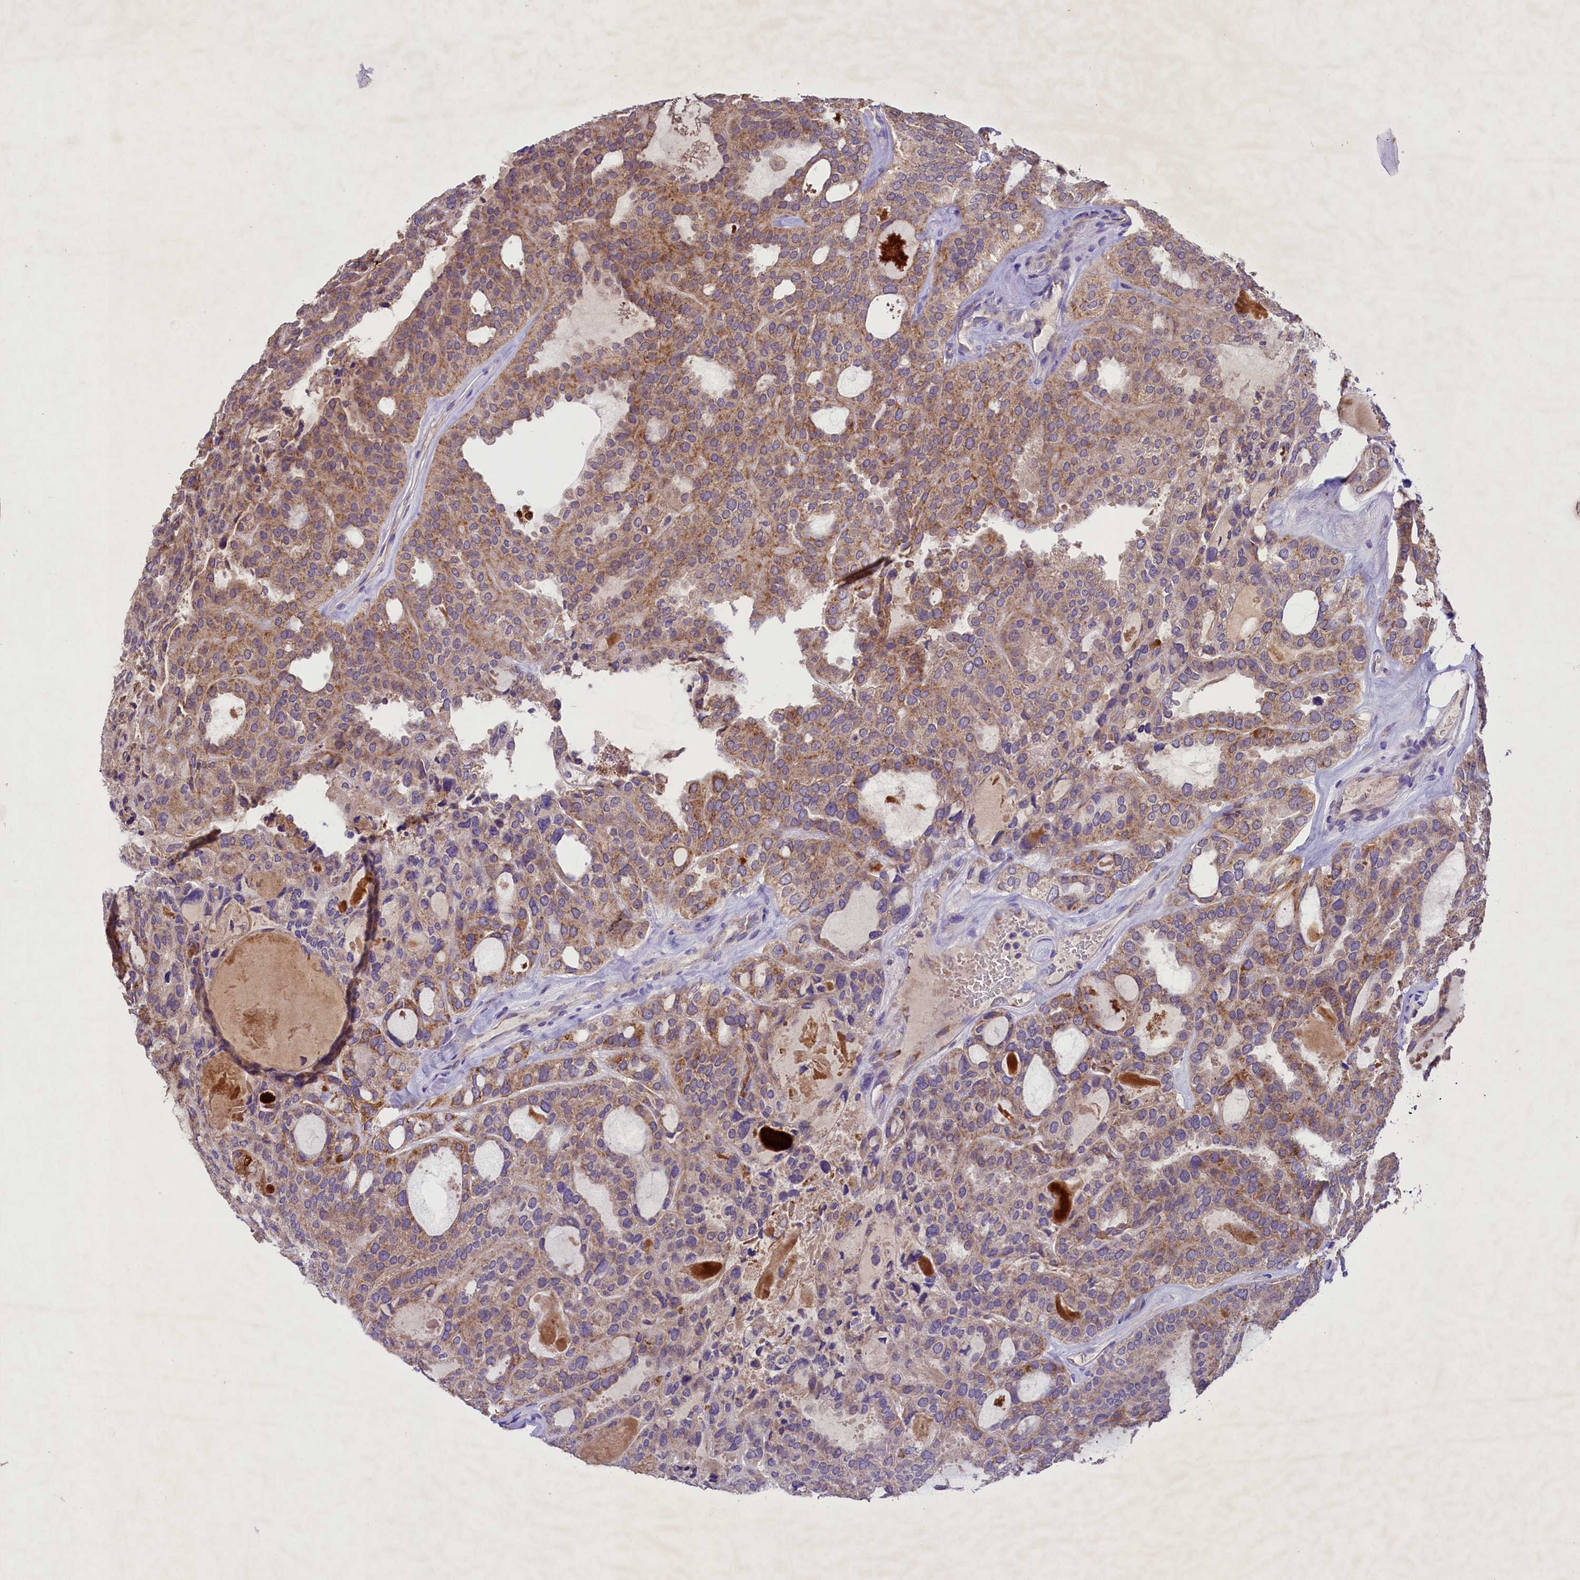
{"staining": {"intensity": "moderate", "quantity": ">75%", "location": "cytoplasmic/membranous"}, "tissue": "thyroid cancer", "cell_type": "Tumor cells", "image_type": "cancer", "snomed": [{"axis": "morphology", "description": "Follicular adenoma carcinoma, NOS"}, {"axis": "topography", "description": "Thyroid gland"}], "caption": "Moderate cytoplasmic/membranous protein expression is appreciated in about >75% of tumor cells in thyroid cancer. (Brightfield microscopy of DAB IHC at high magnification).", "gene": "PMPCB", "patient": {"sex": "male", "age": 75}}